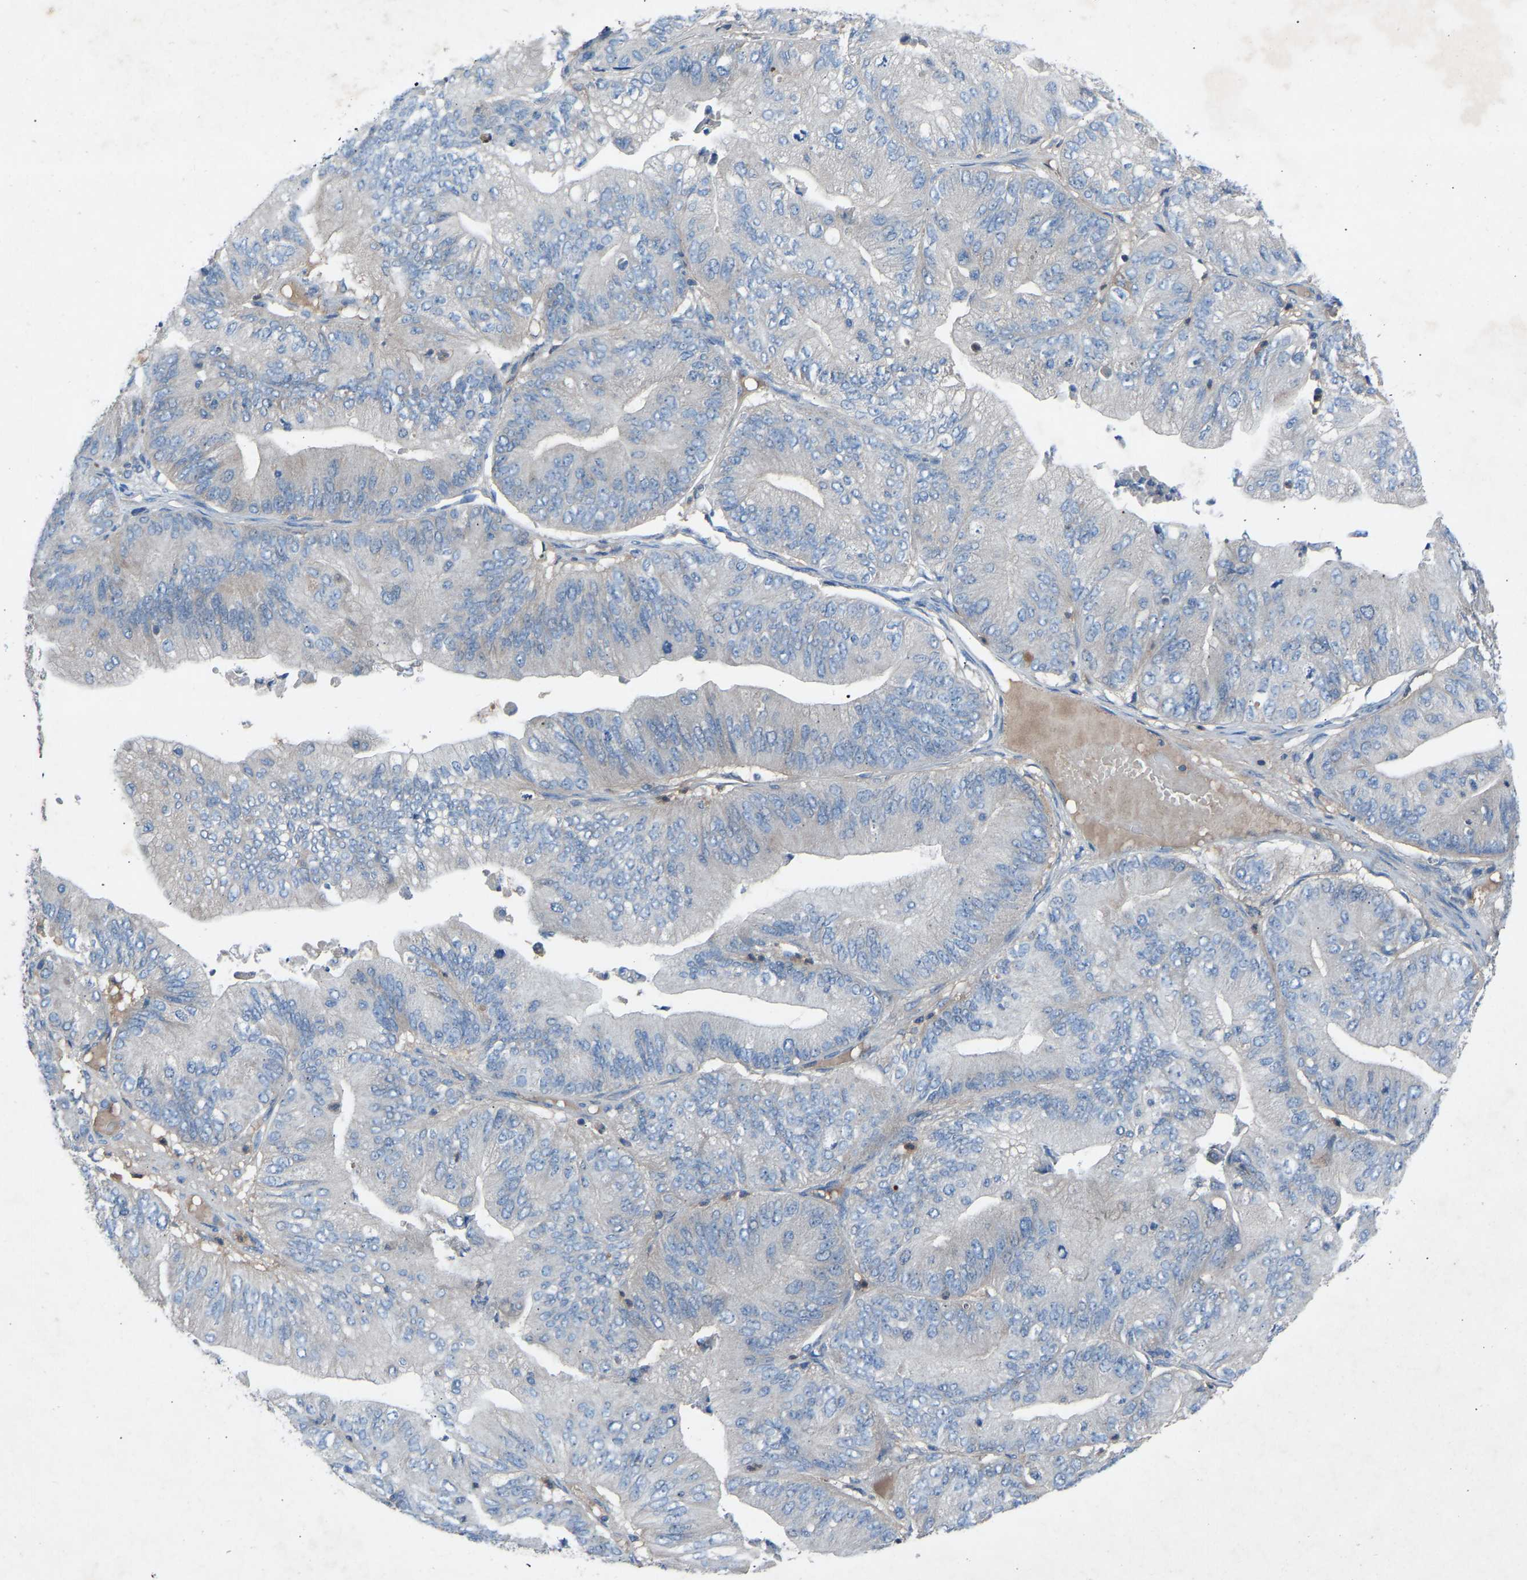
{"staining": {"intensity": "negative", "quantity": "none", "location": "none"}, "tissue": "ovarian cancer", "cell_type": "Tumor cells", "image_type": "cancer", "snomed": [{"axis": "morphology", "description": "Cystadenocarcinoma, mucinous, NOS"}, {"axis": "topography", "description": "Ovary"}], "caption": "The micrograph demonstrates no staining of tumor cells in ovarian cancer.", "gene": "GRK6", "patient": {"sex": "female", "age": 61}}